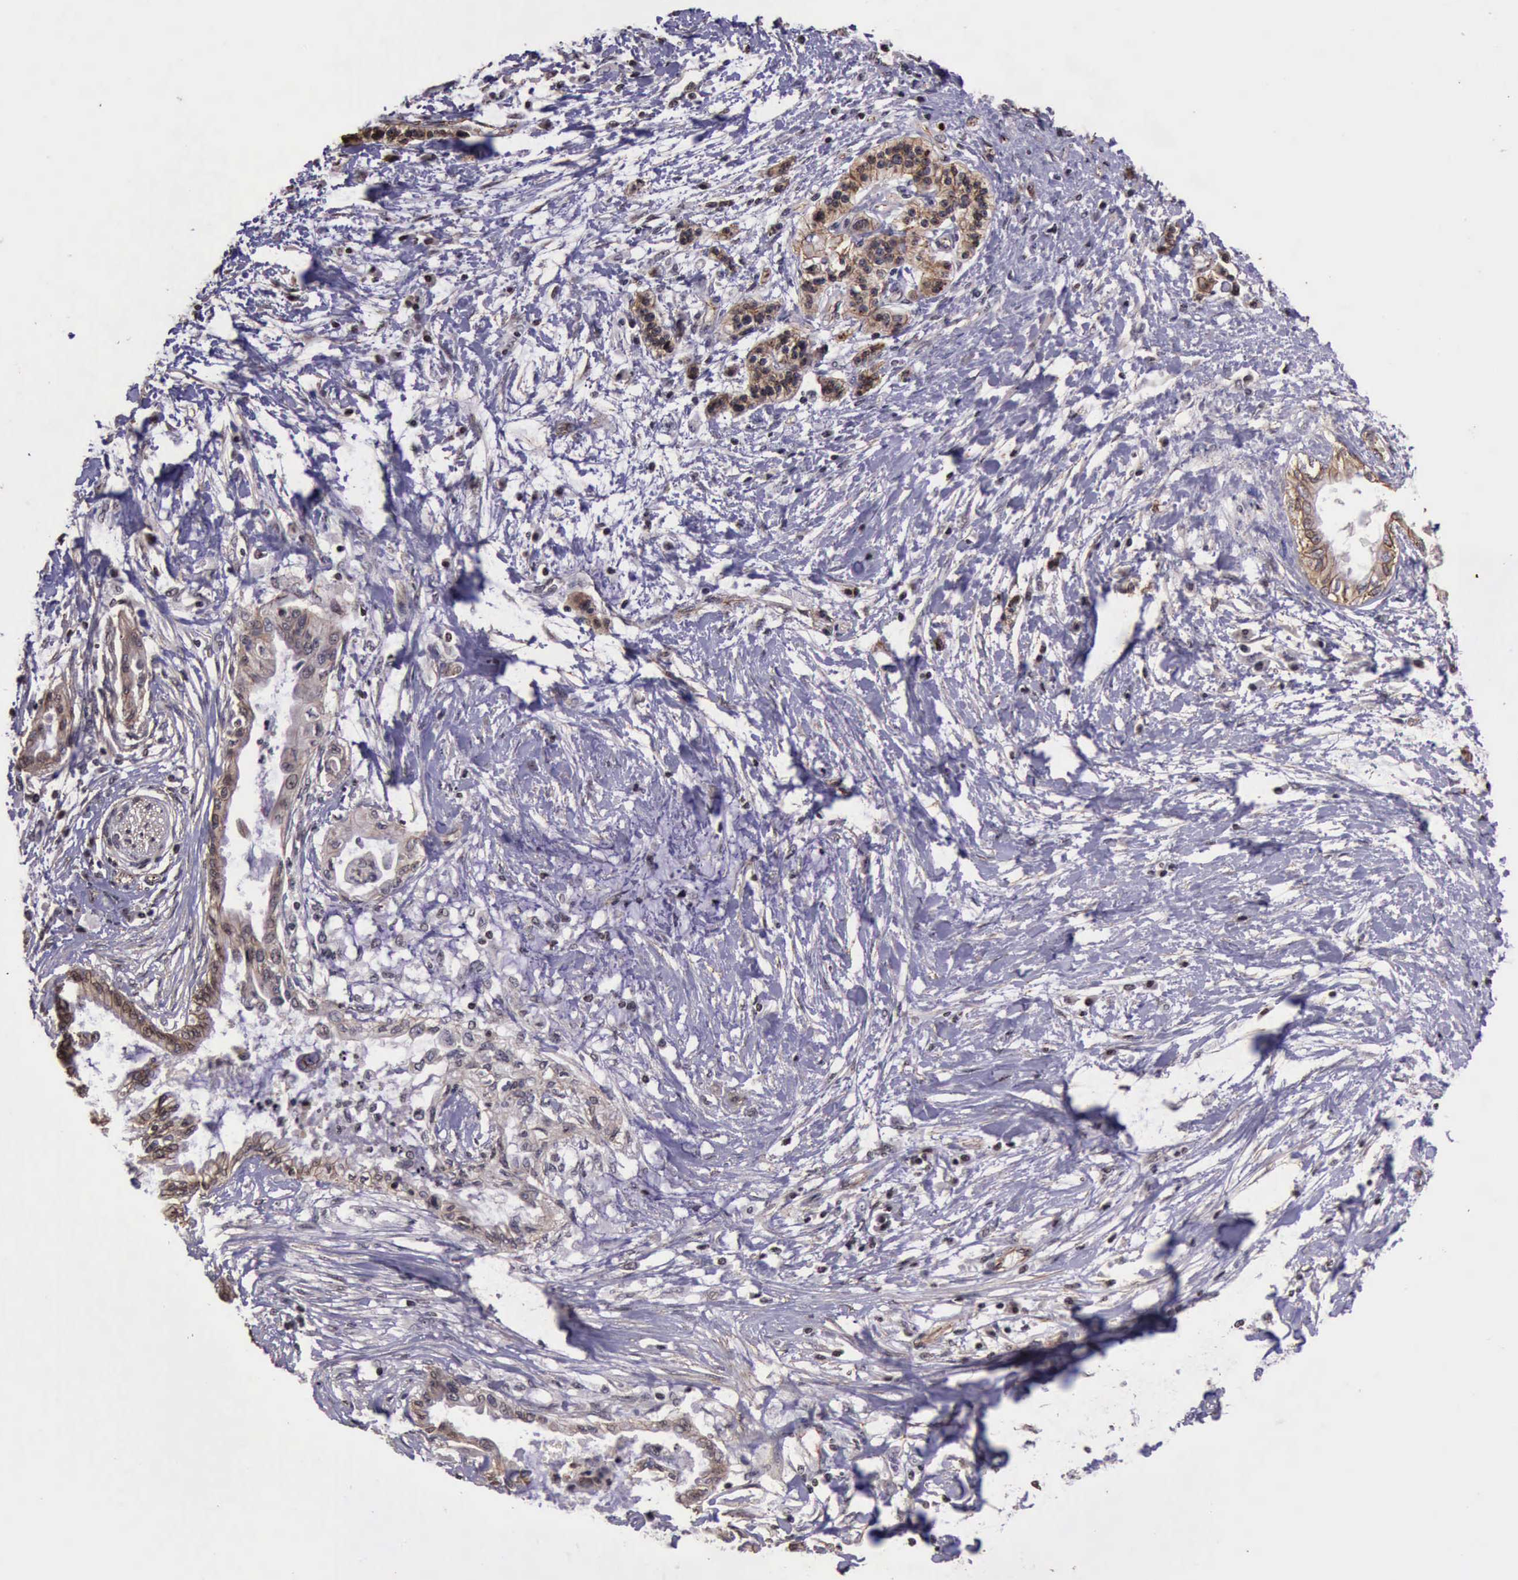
{"staining": {"intensity": "weak", "quantity": ">75%", "location": "cytoplasmic/membranous"}, "tissue": "pancreatic cancer", "cell_type": "Tumor cells", "image_type": "cancer", "snomed": [{"axis": "morphology", "description": "Adenocarcinoma, NOS"}, {"axis": "topography", "description": "Pancreas"}], "caption": "Human pancreatic adenocarcinoma stained with a brown dye exhibits weak cytoplasmic/membranous positive positivity in about >75% of tumor cells.", "gene": "CTNNB1", "patient": {"sex": "female", "age": 64}}